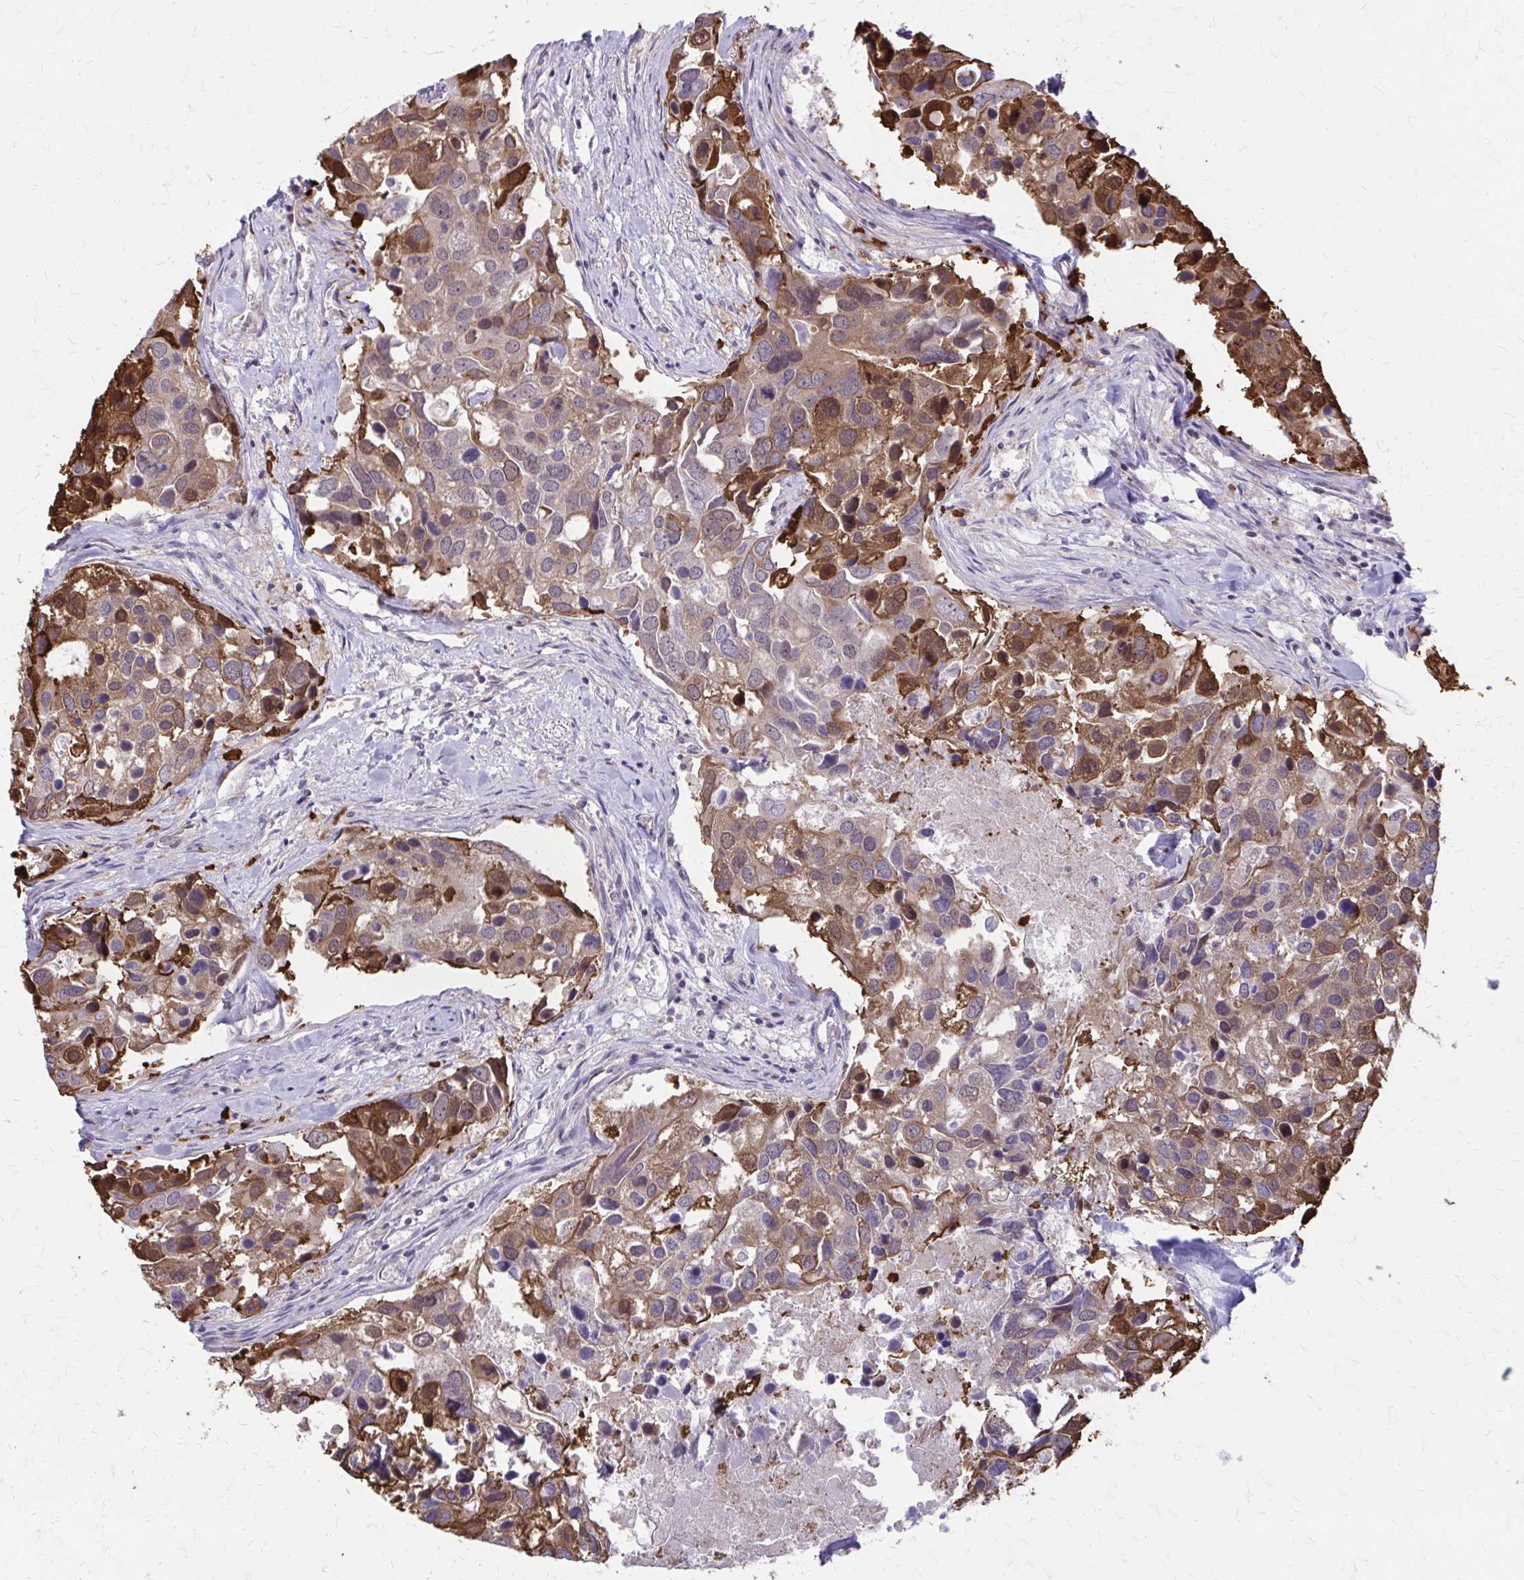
{"staining": {"intensity": "moderate", "quantity": ">75%", "location": "cytoplasmic/membranous,nuclear"}, "tissue": "breast cancer", "cell_type": "Tumor cells", "image_type": "cancer", "snomed": [{"axis": "morphology", "description": "Duct carcinoma"}, {"axis": "topography", "description": "Breast"}], "caption": "Immunohistochemistry (DAB) staining of breast invasive ductal carcinoma displays moderate cytoplasmic/membranous and nuclear protein positivity in about >75% of tumor cells. Ihc stains the protein in brown and the nuclei are stained blue.", "gene": "ANKRD30B", "patient": {"sex": "female", "age": 83}}